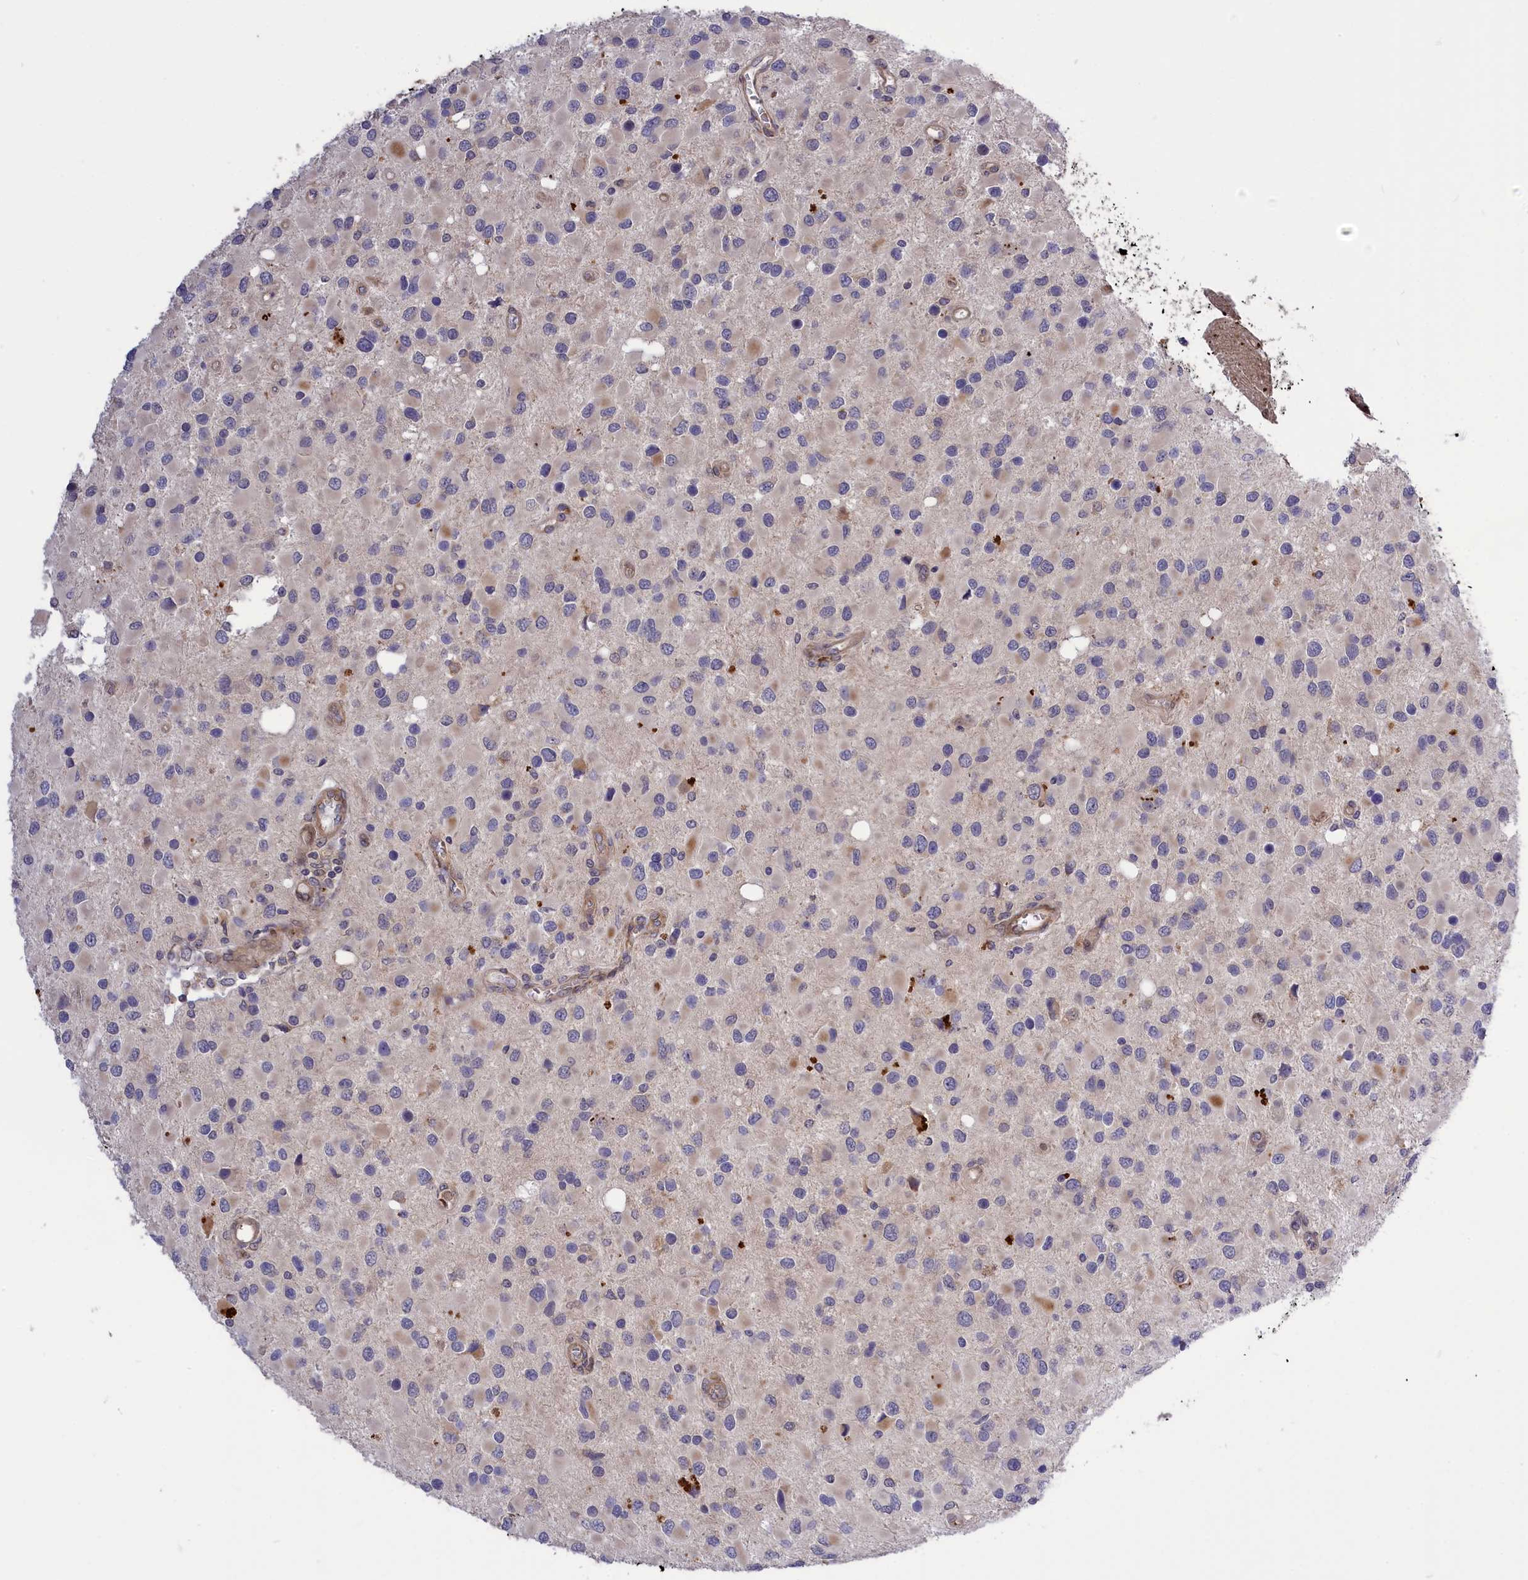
{"staining": {"intensity": "negative", "quantity": "none", "location": "none"}, "tissue": "glioma", "cell_type": "Tumor cells", "image_type": "cancer", "snomed": [{"axis": "morphology", "description": "Glioma, malignant, High grade"}, {"axis": "topography", "description": "Brain"}], "caption": "A high-resolution photomicrograph shows immunohistochemistry (IHC) staining of glioma, which displays no significant expression in tumor cells.", "gene": "DDX60L", "patient": {"sex": "male", "age": 53}}